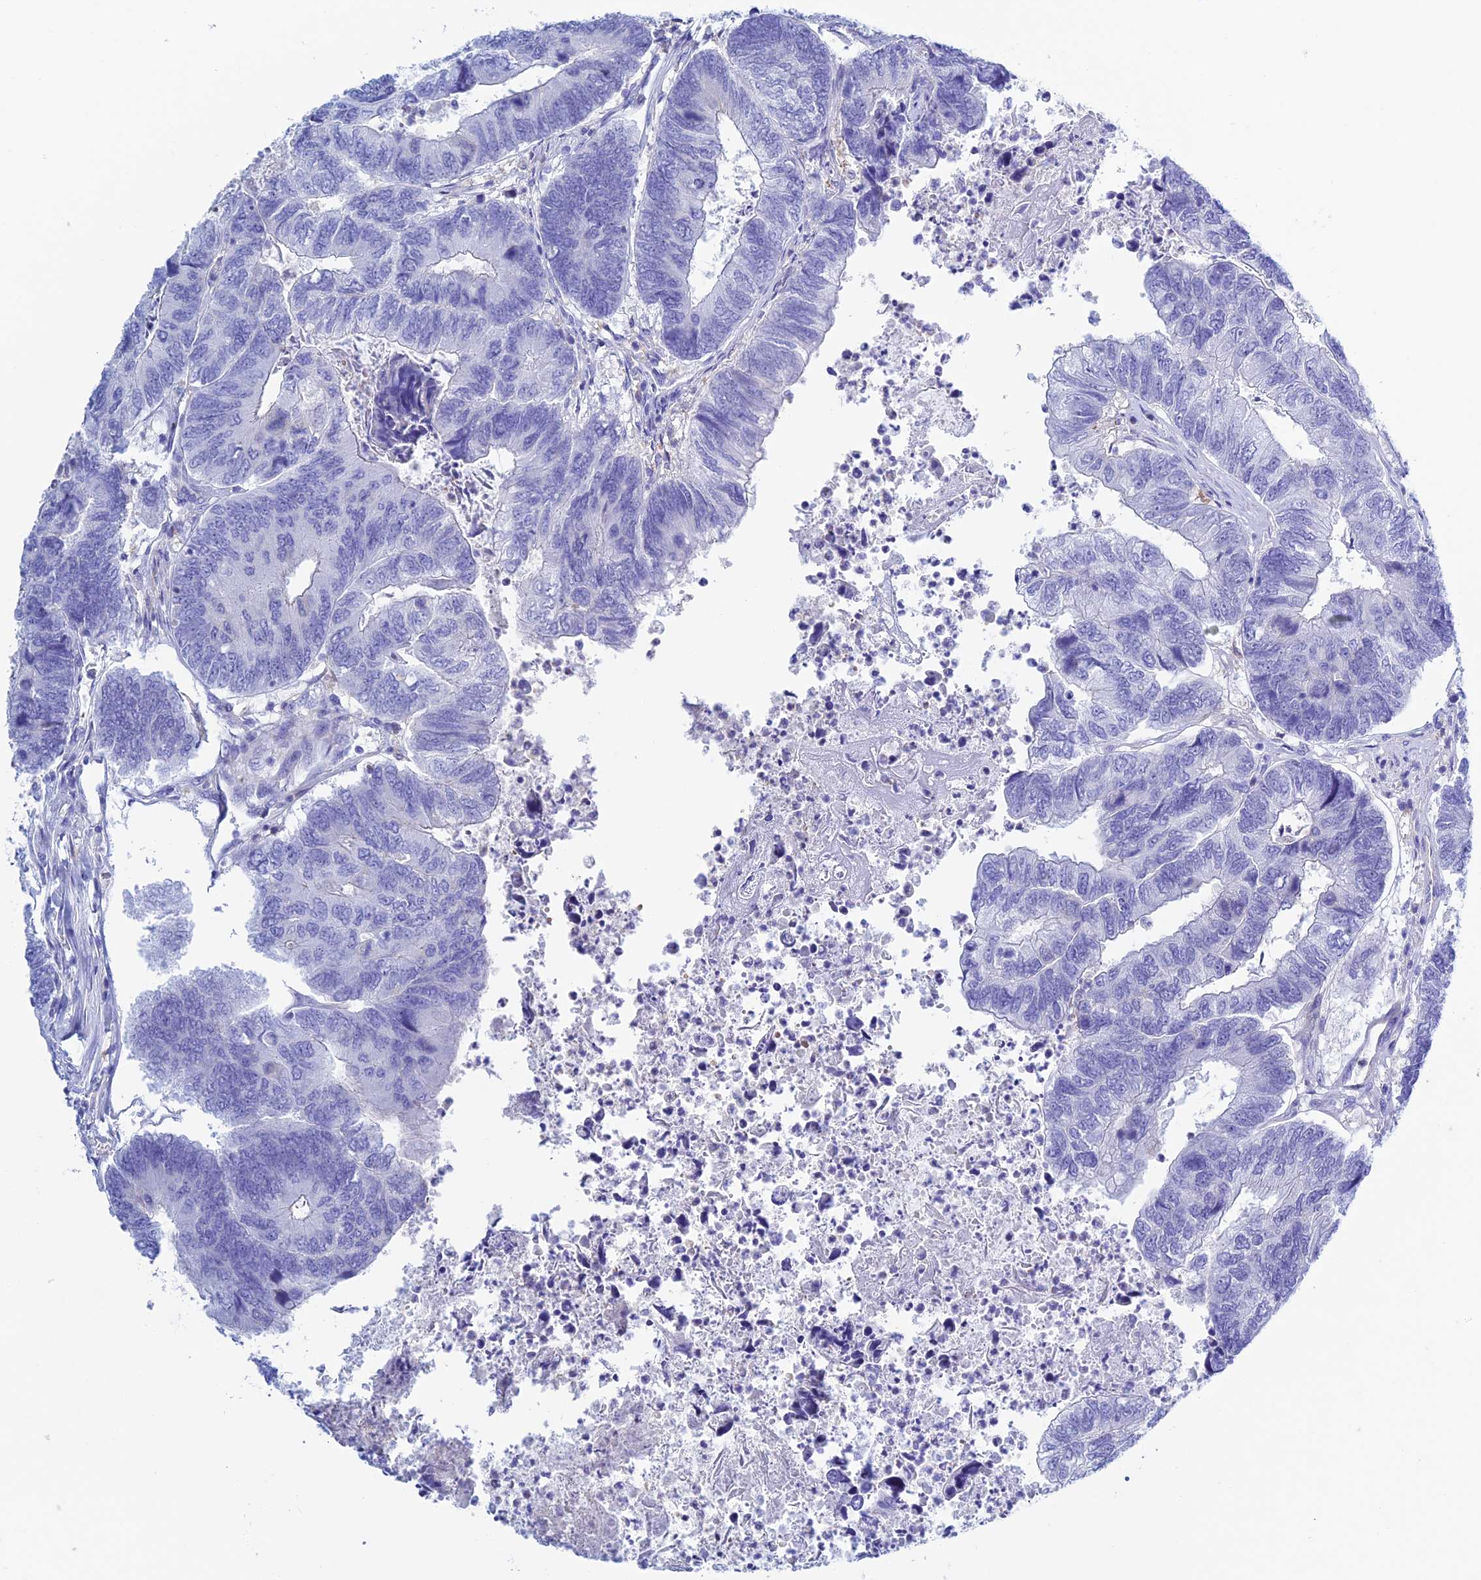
{"staining": {"intensity": "negative", "quantity": "none", "location": "none"}, "tissue": "colorectal cancer", "cell_type": "Tumor cells", "image_type": "cancer", "snomed": [{"axis": "morphology", "description": "Adenocarcinoma, NOS"}, {"axis": "topography", "description": "Colon"}], "caption": "A high-resolution image shows immunohistochemistry (IHC) staining of colorectal adenocarcinoma, which reveals no significant positivity in tumor cells.", "gene": "KCNK17", "patient": {"sex": "female", "age": 67}}